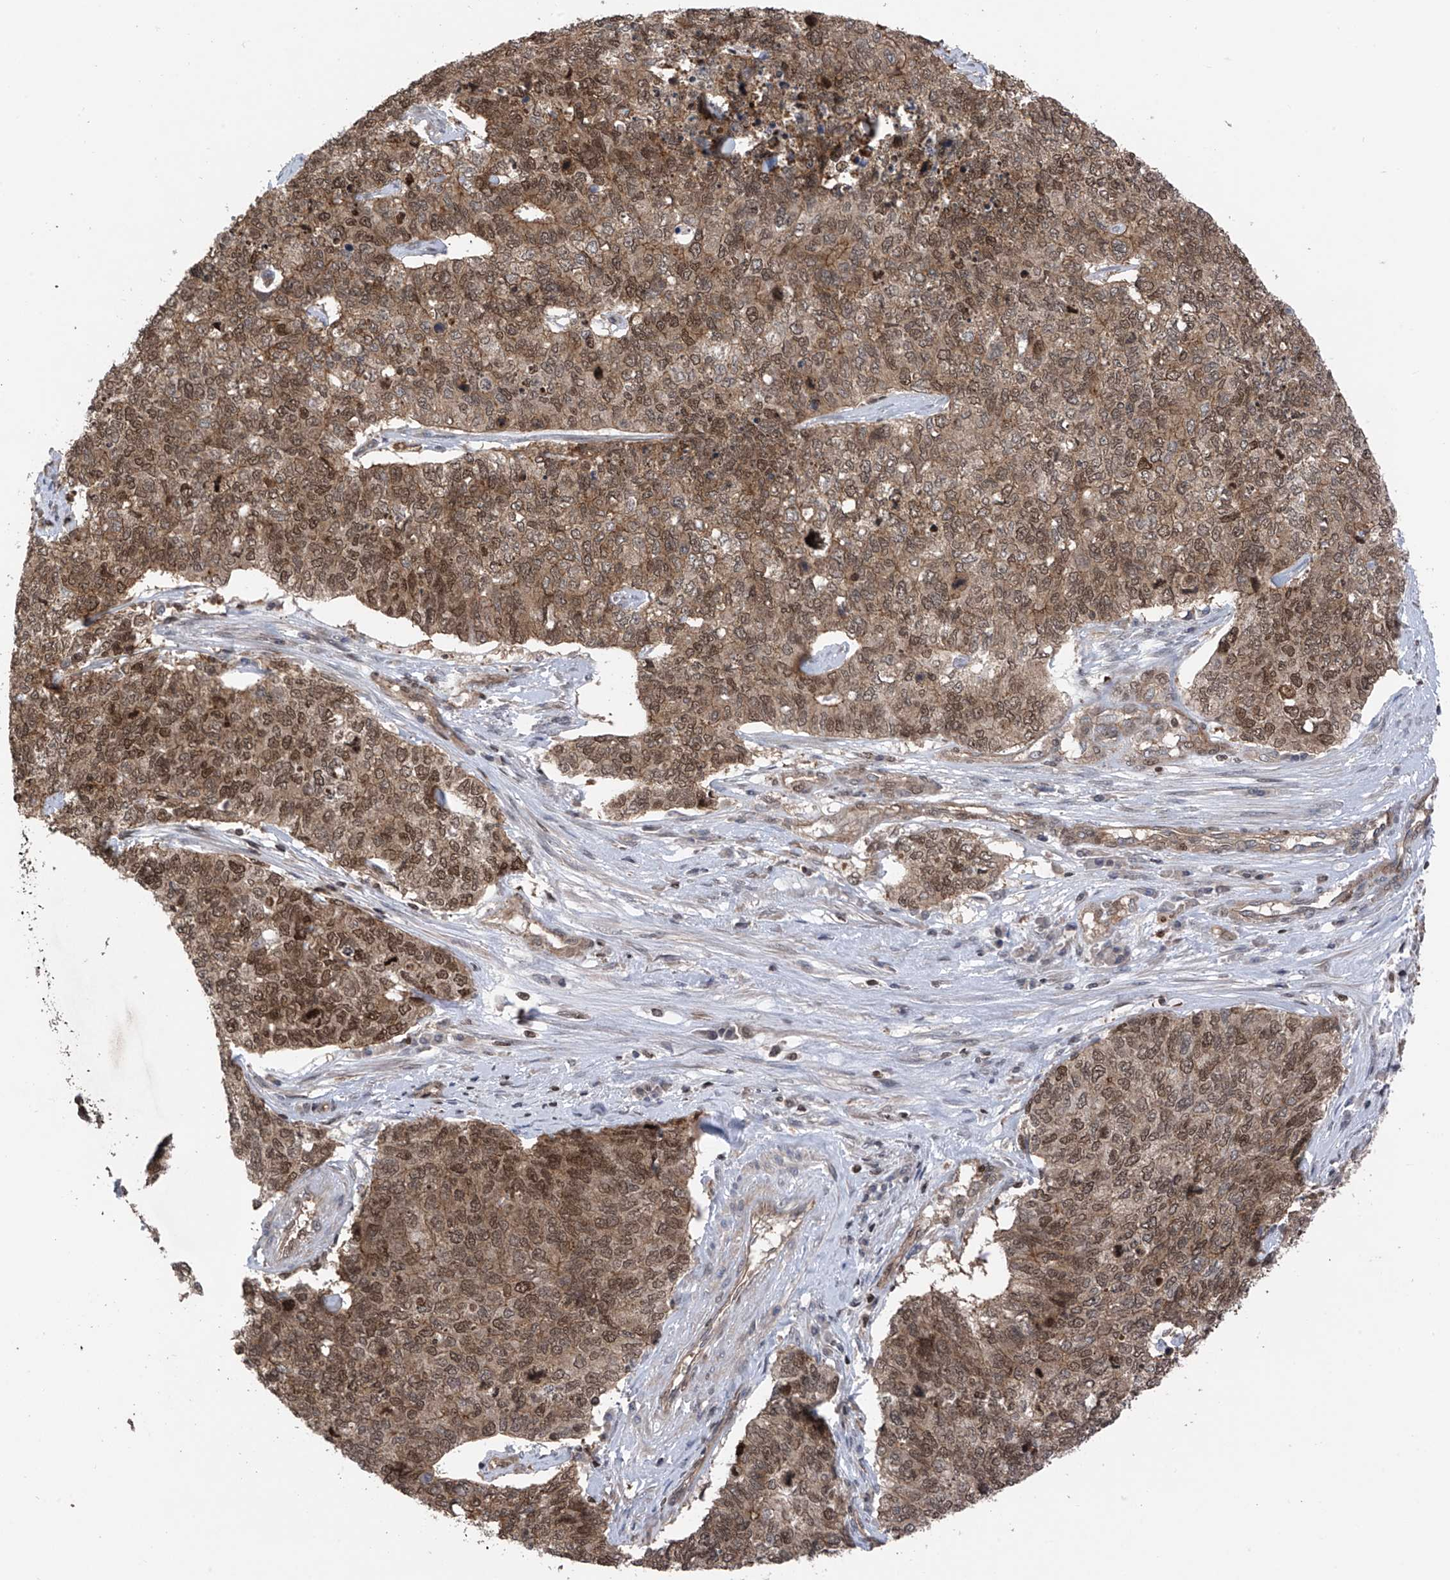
{"staining": {"intensity": "moderate", "quantity": ">75%", "location": "cytoplasmic/membranous,nuclear"}, "tissue": "cervical cancer", "cell_type": "Tumor cells", "image_type": "cancer", "snomed": [{"axis": "morphology", "description": "Squamous cell carcinoma, NOS"}, {"axis": "topography", "description": "Cervix"}], "caption": "Human squamous cell carcinoma (cervical) stained for a protein (brown) exhibits moderate cytoplasmic/membranous and nuclear positive positivity in approximately >75% of tumor cells.", "gene": "DNAJC9", "patient": {"sex": "female", "age": 63}}